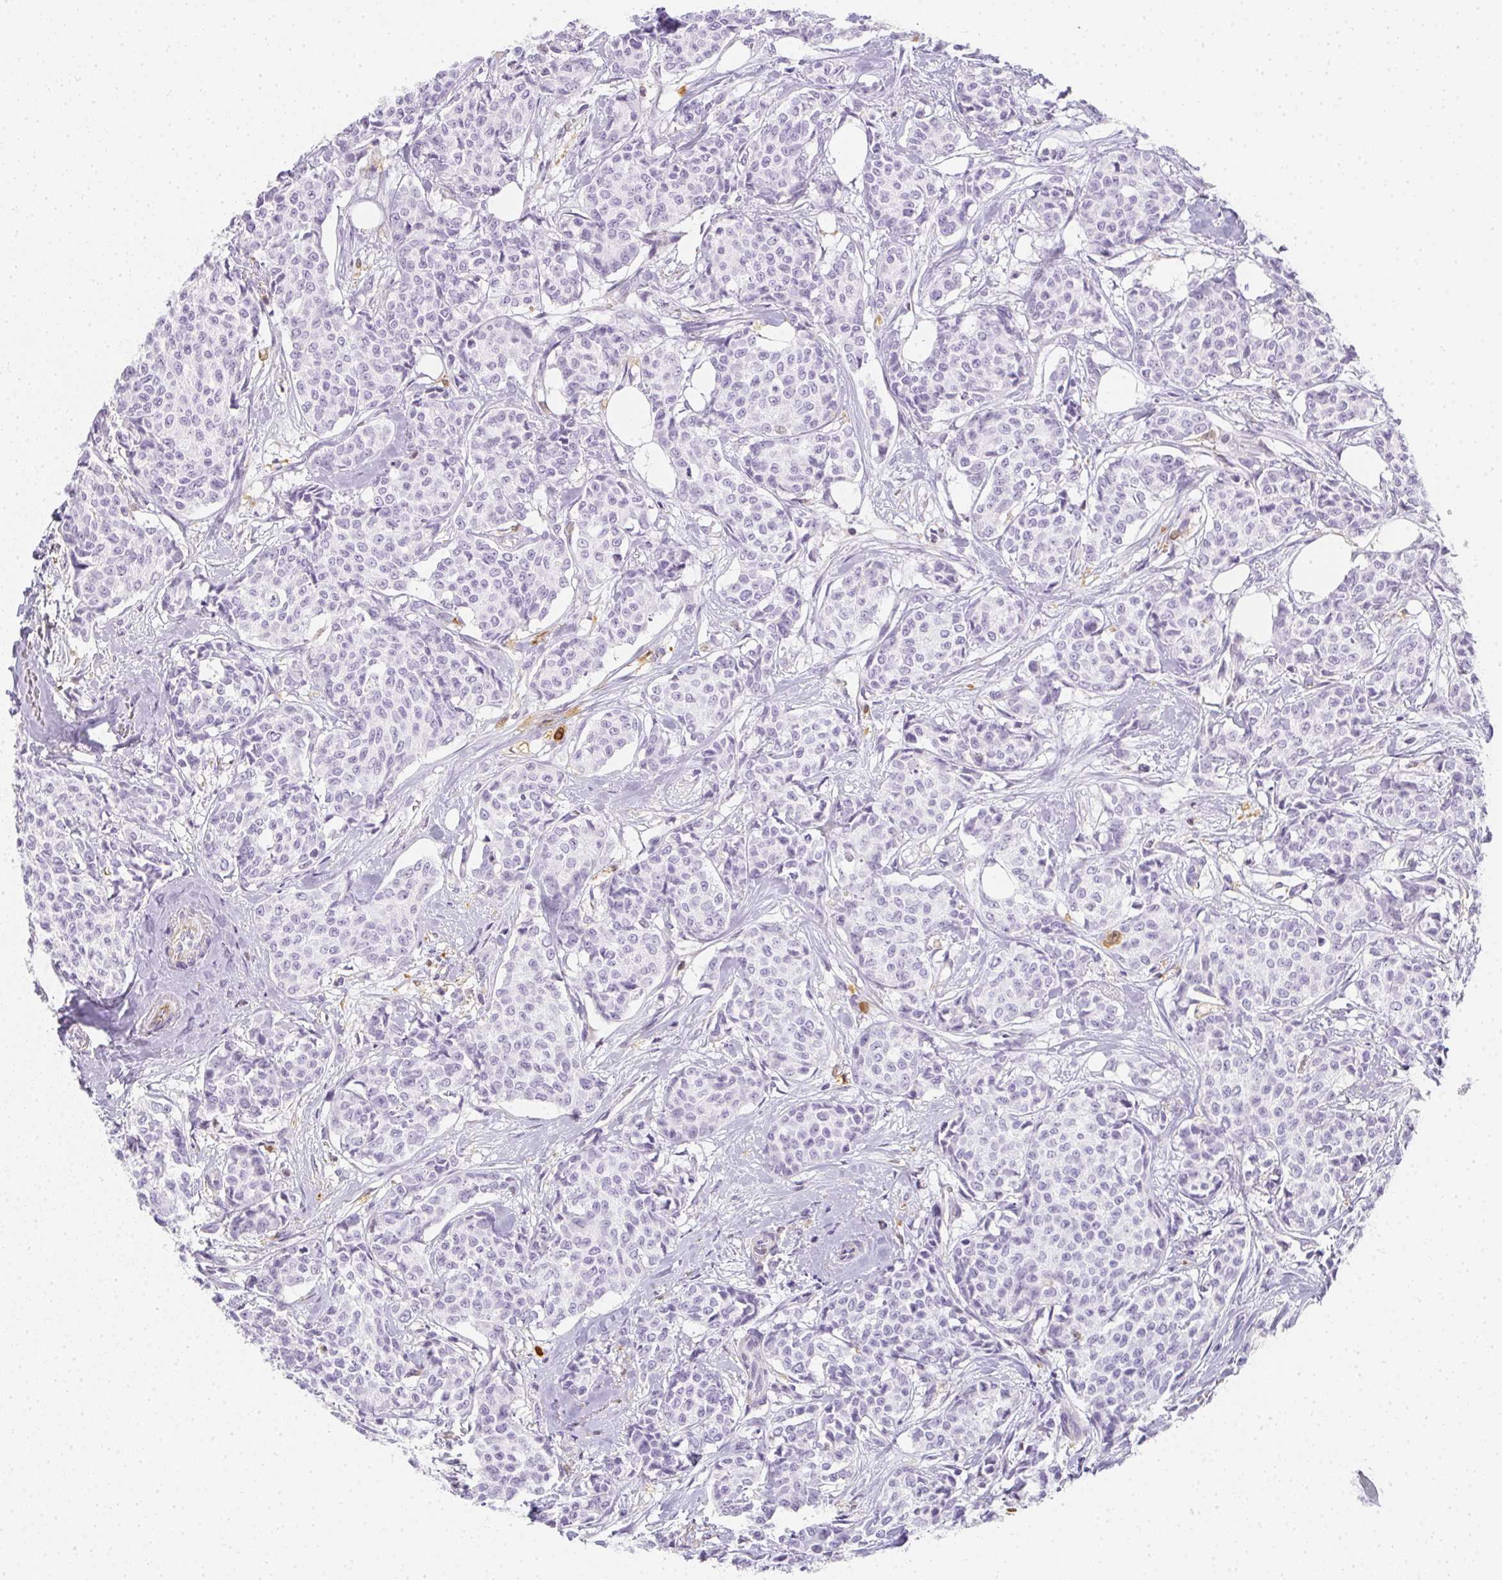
{"staining": {"intensity": "negative", "quantity": "none", "location": "none"}, "tissue": "breast cancer", "cell_type": "Tumor cells", "image_type": "cancer", "snomed": [{"axis": "morphology", "description": "Duct carcinoma"}, {"axis": "topography", "description": "Breast"}], "caption": "The histopathology image demonstrates no significant staining in tumor cells of intraductal carcinoma (breast).", "gene": "HK3", "patient": {"sex": "female", "age": 91}}